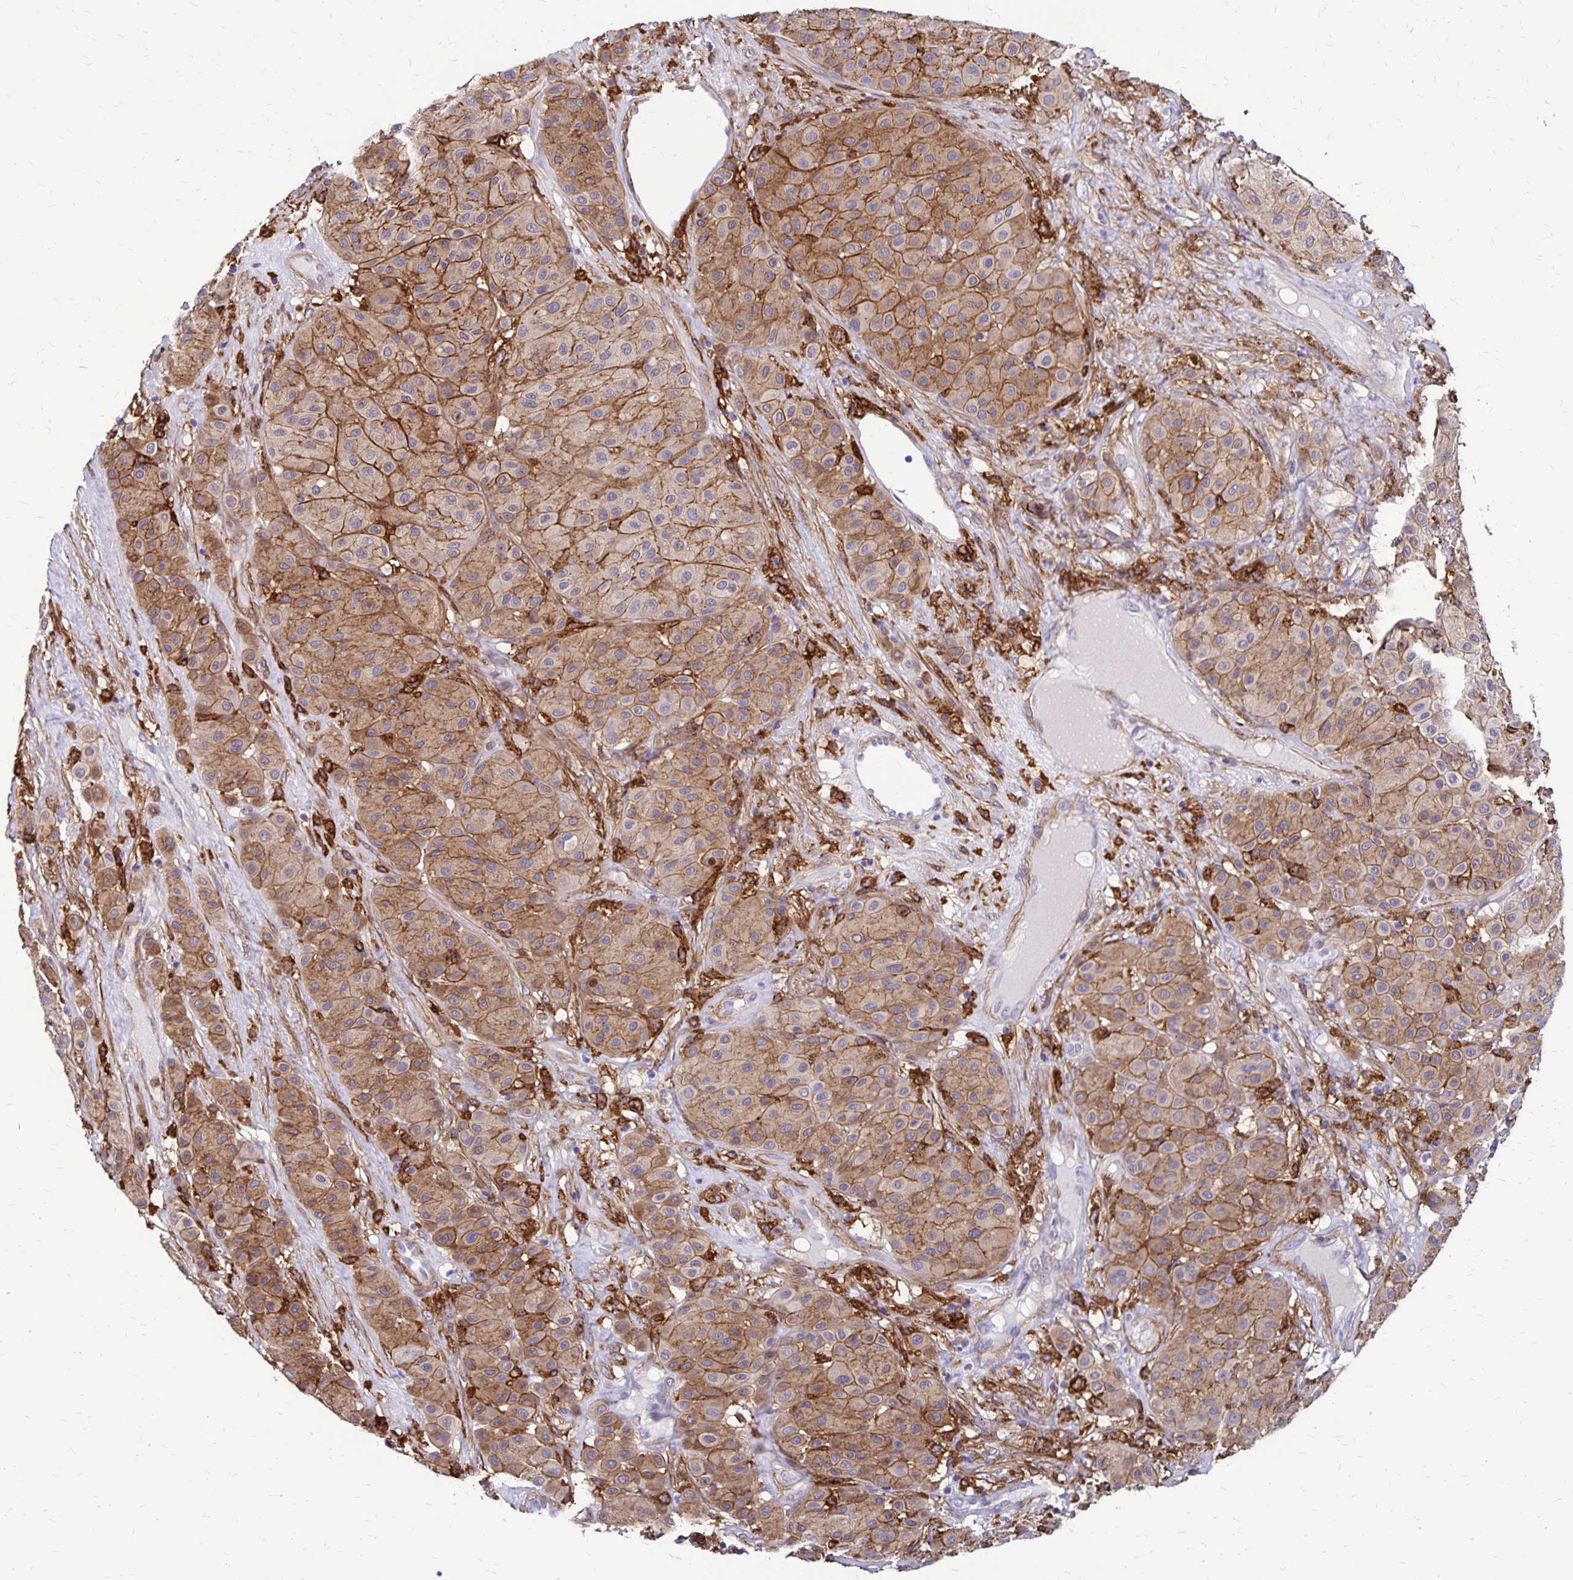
{"staining": {"intensity": "moderate", "quantity": ">75%", "location": "cytoplasmic/membranous"}, "tissue": "melanoma", "cell_type": "Tumor cells", "image_type": "cancer", "snomed": [{"axis": "morphology", "description": "Malignant melanoma, Metastatic site"}, {"axis": "topography", "description": "Smooth muscle"}], "caption": "High-power microscopy captured an immunohistochemistry (IHC) histopathology image of melanoma, revealing moderate cytoplasmic/membranous positivity in approximately >75% of tumor cells.", "gene": "TNS3", "patient": {"sex": "male", "age": 41}}